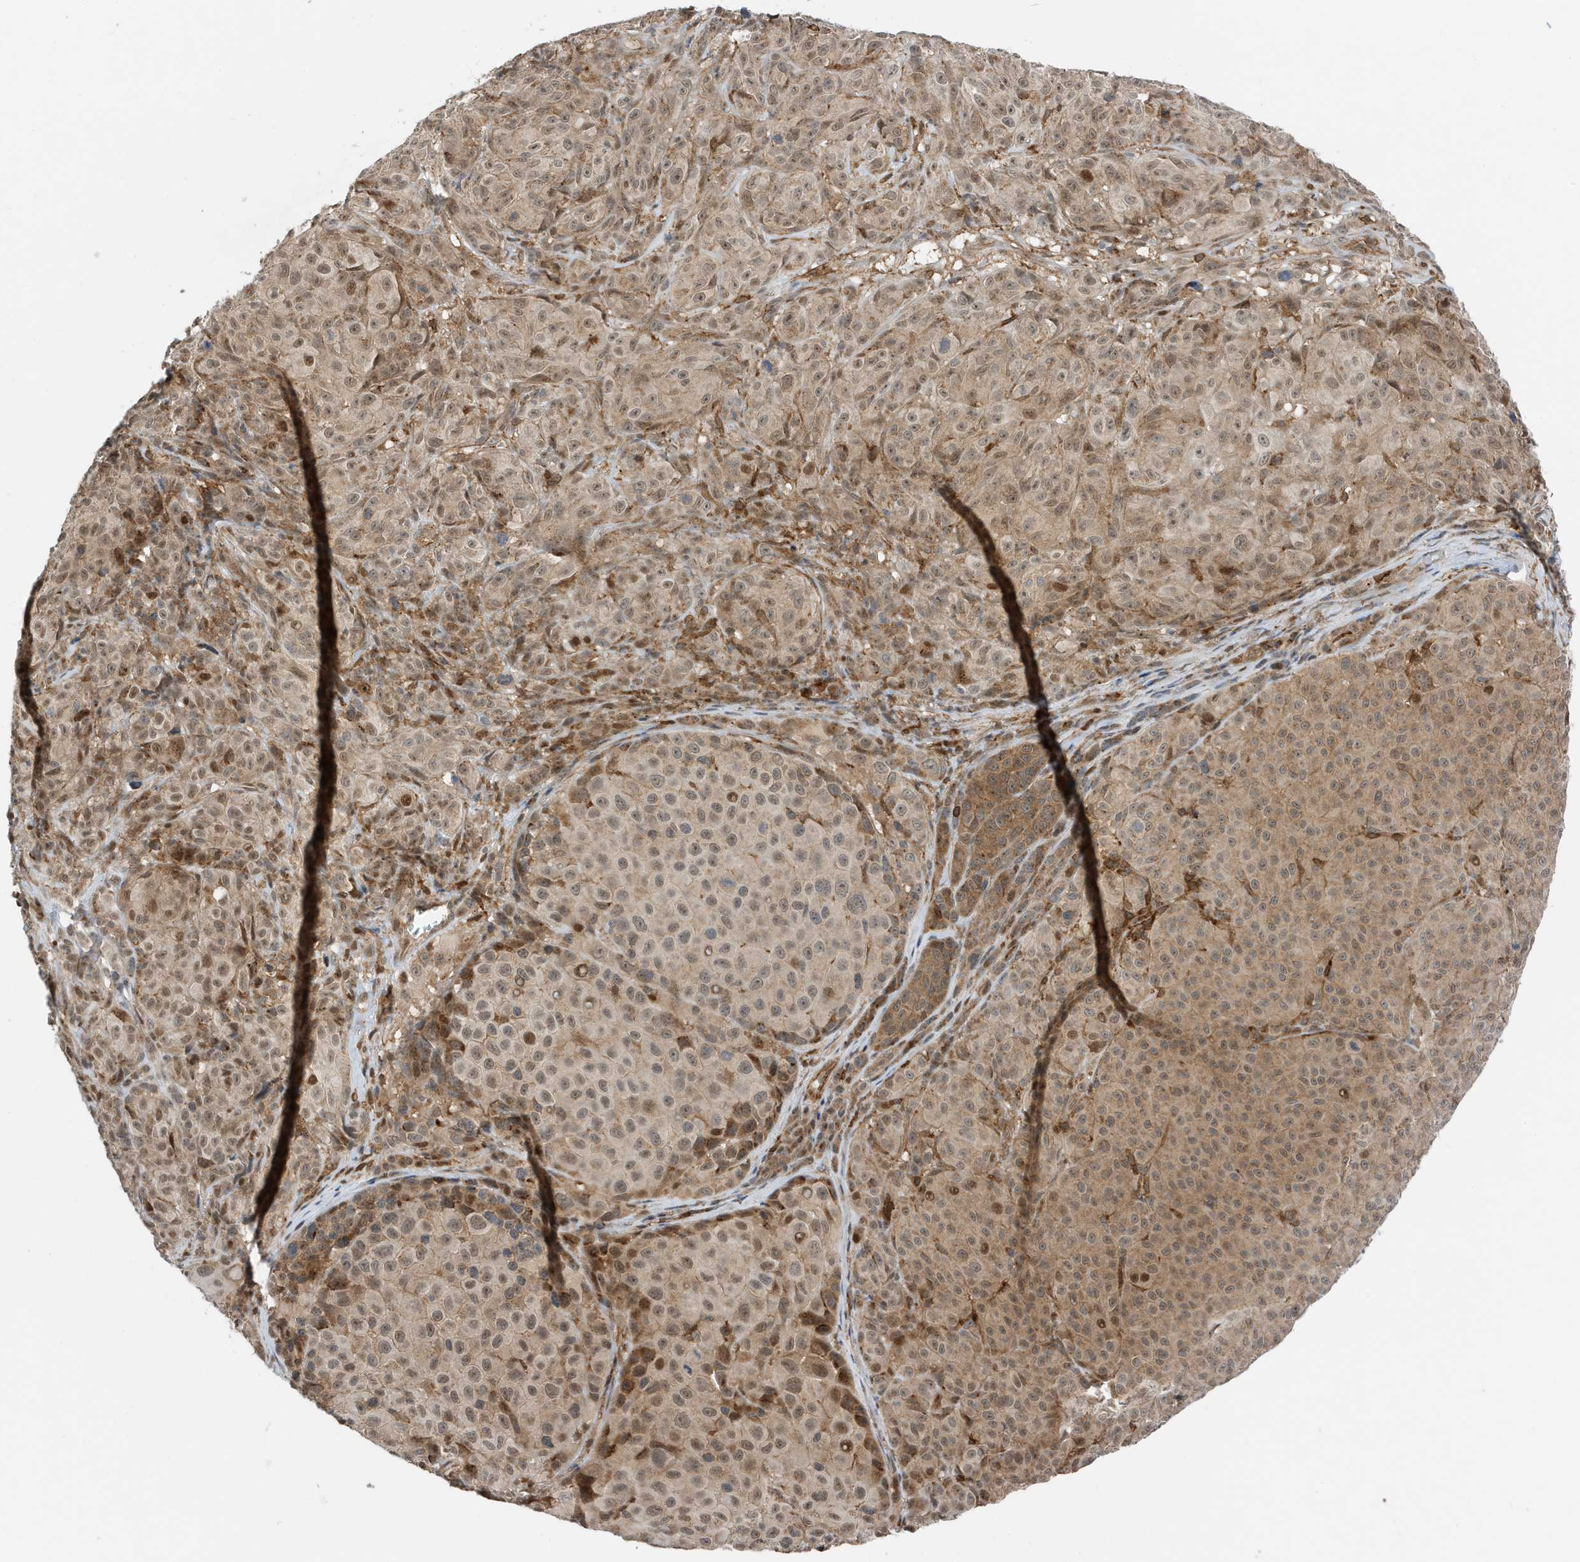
{"staining": {"intensity": "weak", "quantity": ">75%", "location": "cytoplasmic/membranous,nuclear"}, "tissue": "melanoma", "cell_type": "Tumor cells", "image_type": "cancer", "snomed": [{"axis": "morphology", "description": "Malignant melanoma, NOS"}, {"axis": "topography", "description": "Skin"}], "caption": "This is a micrograph of IHC staining of malignant melanoma, which shows weak positivity in the cytoplasmic/membranous and nuclear of tumor cells.", "gene": "TATDN3", "patient": {"sex": "male", "age": 73}}